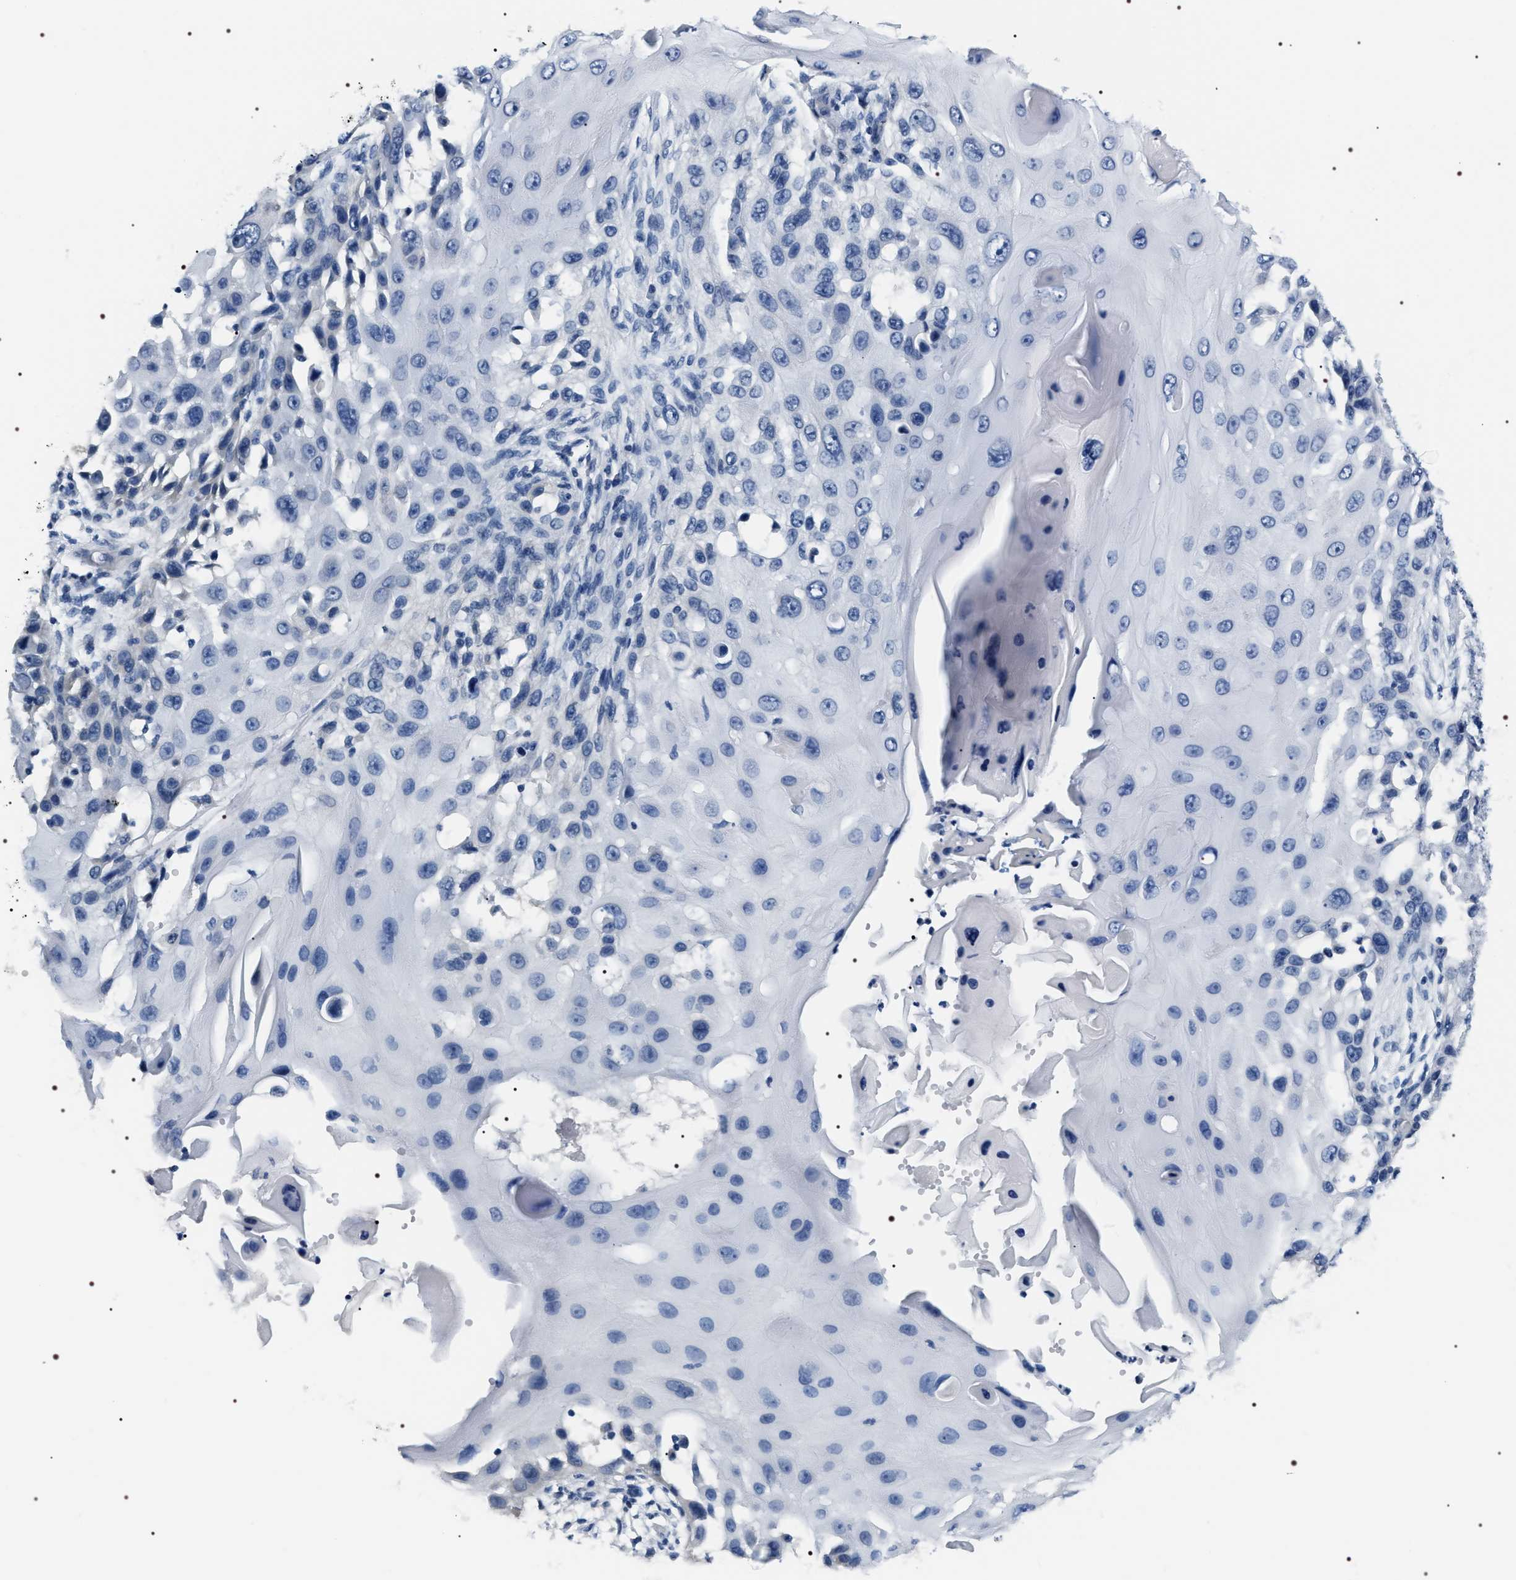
{"staining": {"intensity": "negative", "quantity": "none", "location": "none"}, "tissue": "skin cancer", "cell_type": "Tumor cells", "image_type": "cancer", "snomed": [{"axis": "morphology", "description": "Squamous cell carcinoma, NOS"}, {"axis": "topography", "description": "Skin"}], "caption": "High magnification brightfield microscopy of skin cancer stained with DAB (3,3'-diaminobenzidine) (brown) and counterstained with hematoxylin (blue): tumor cells show no significant positivity.", "gene": "ADH4", "patient": {"sex": "female", "age": 44}}